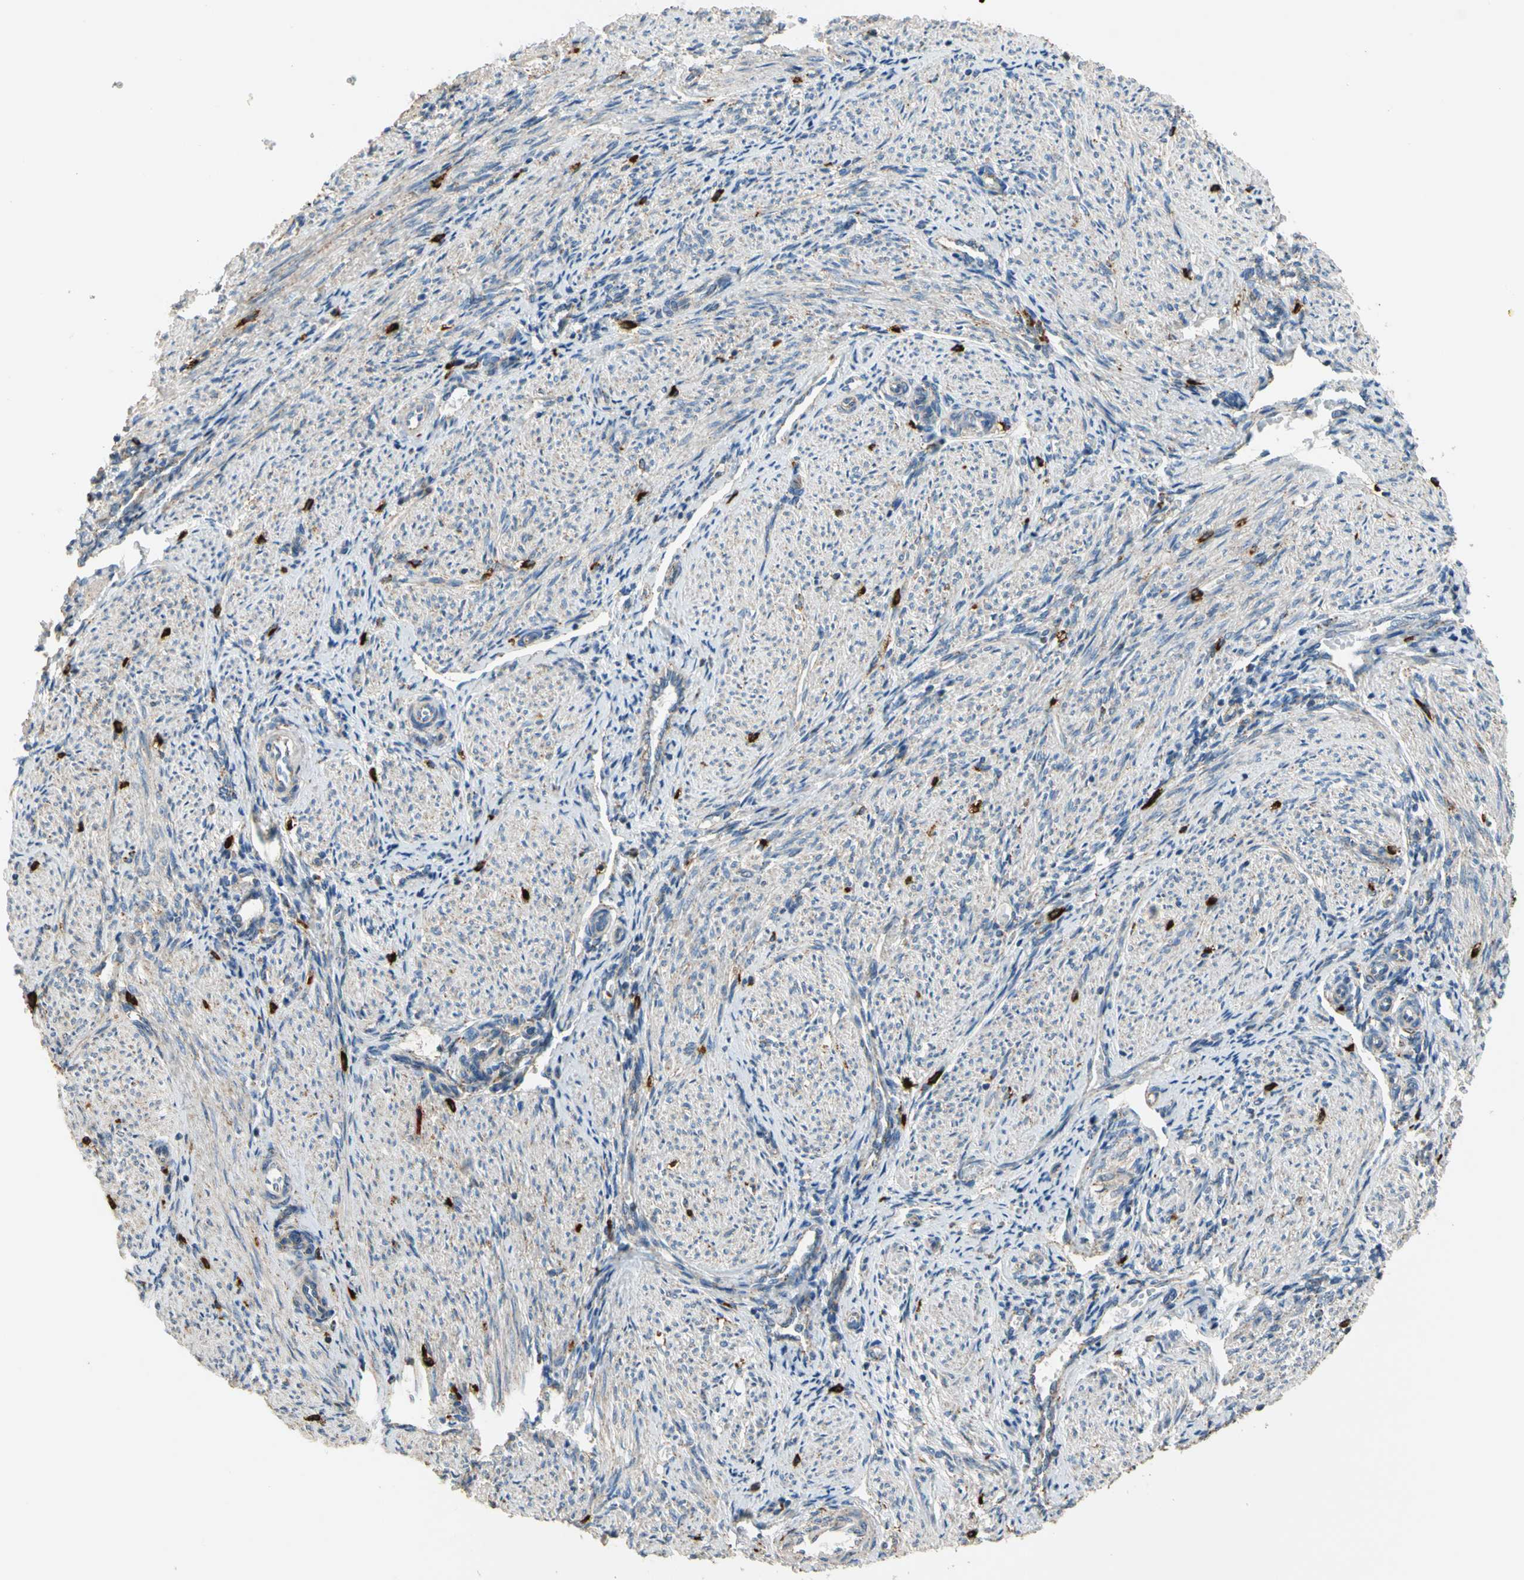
{"staining": {"intensity": "negative", "quantity": "none", "location": "none"}, "tissue": "endometrium", "cell_type": "Cells in endometrial stroma", "image_type": "normal", "snomed": [{"axis": "morphology", "description": "Normal tissue, NOS"}, {"axis": "topography", "description": "Endometrium"}], "caption": "This is a micrograph of IHC staining of unremarkable endometrium, which shows no expression in cells in endometrial stroma. (Stains: DAB (3,3'-diaminobenzidine) immunohistochemistry with hematoxylin counter stain, Microscopy: brightfield microscopy at high magnification).", "gene": "GM2A", "patient": {"sex": "female", "age": 36}}